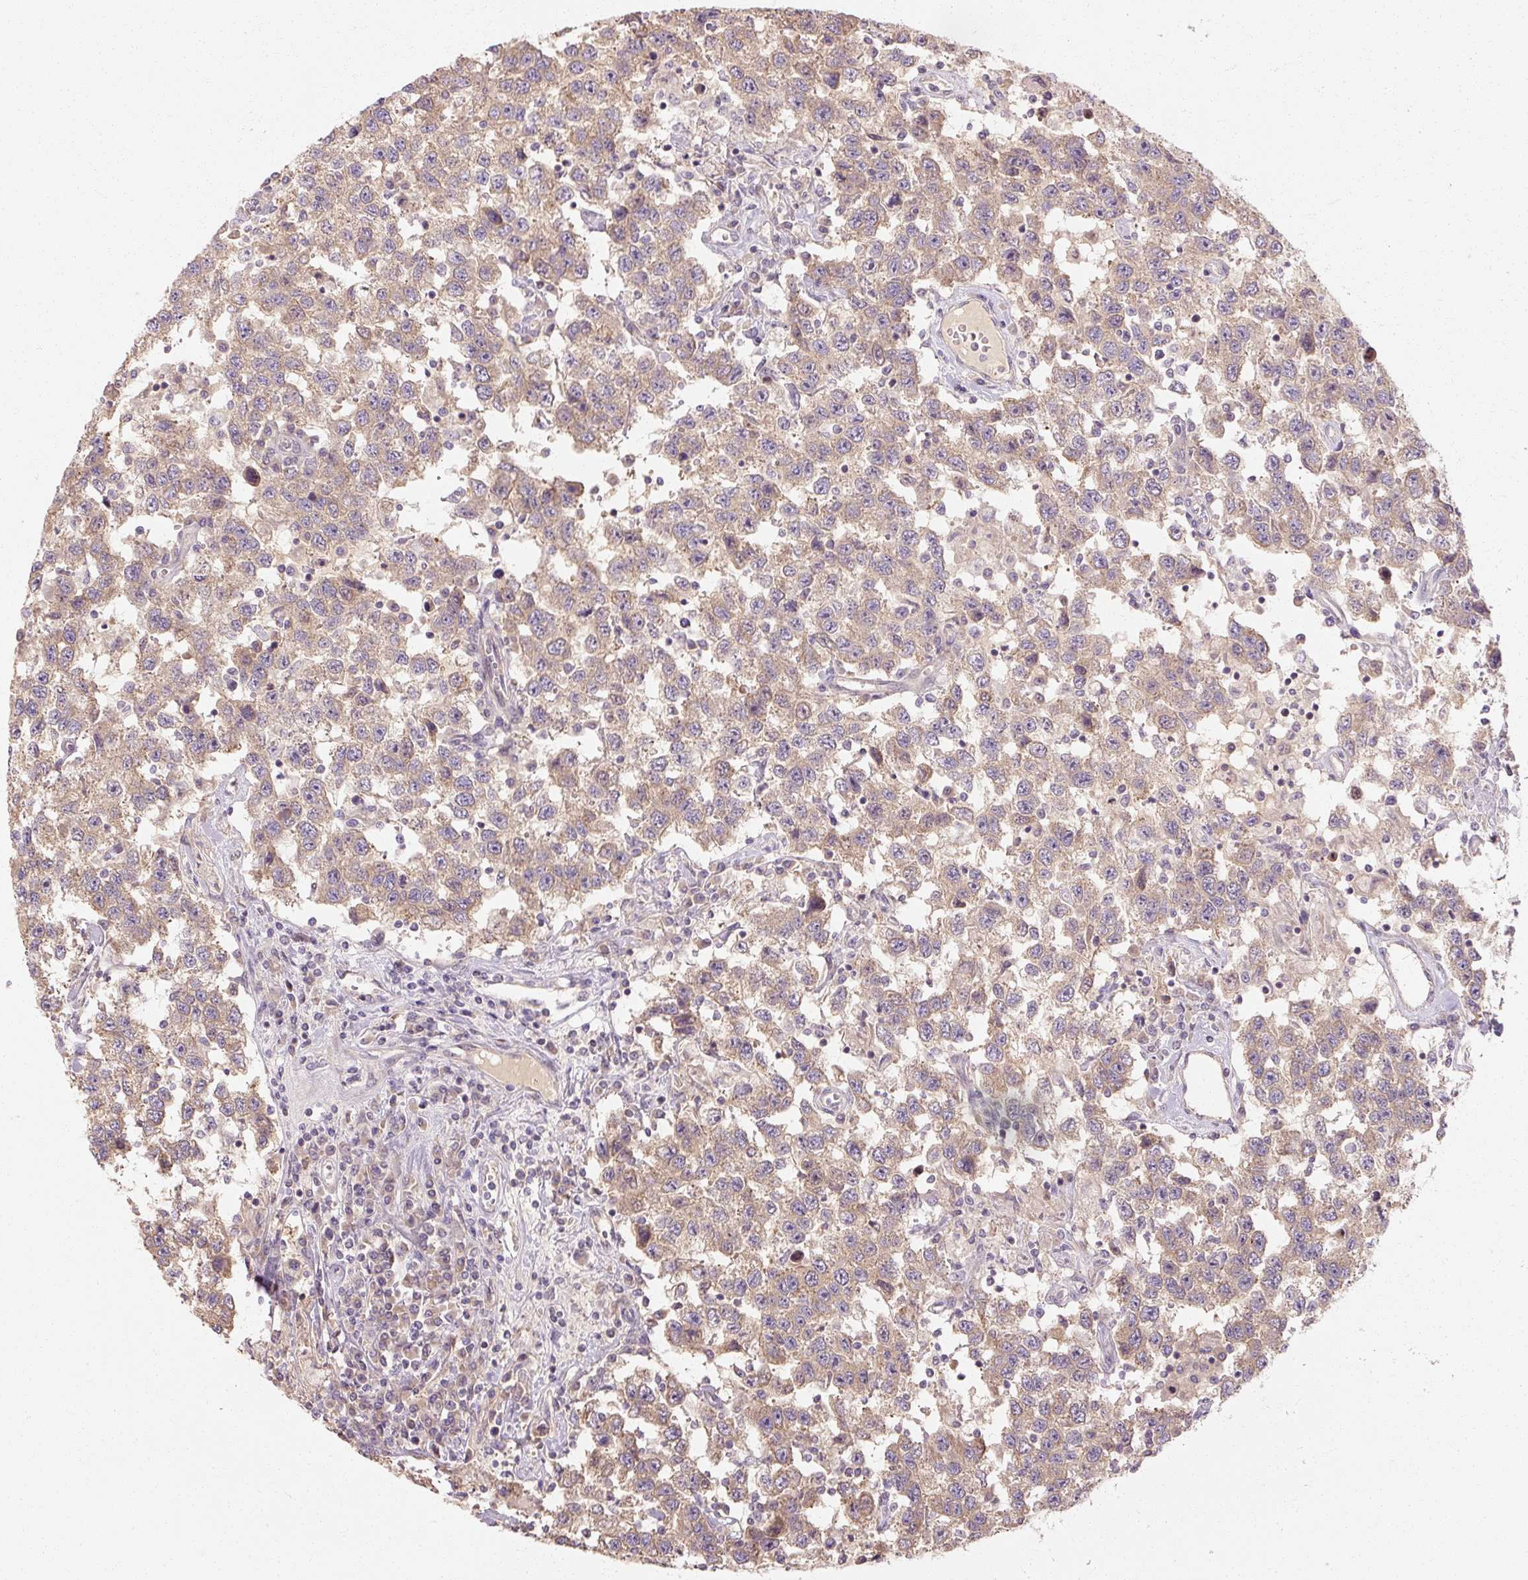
{"staining": {"intensity": "moderate", "quantity": "25%-75%", "location": "cytoplasmic/membranous"}, "tissue": "testis cancer", "cell_type": "Tumor cells", "image_type": "cancer", "snomed": [{"axis": "morphology", "description": "Seminoma, NOS"}, {"axis": "topography", "description": "Testis"}], "caption": "A micrograph showing moderate cytoplasmic/membranous positivity in about 25%-75% of tumor cells in testis cancer (seminoma), as visualized by brown immunohistochemical staining.", "gene": "RB1CC1", "patient": {"sex": "male", "age": 41}}